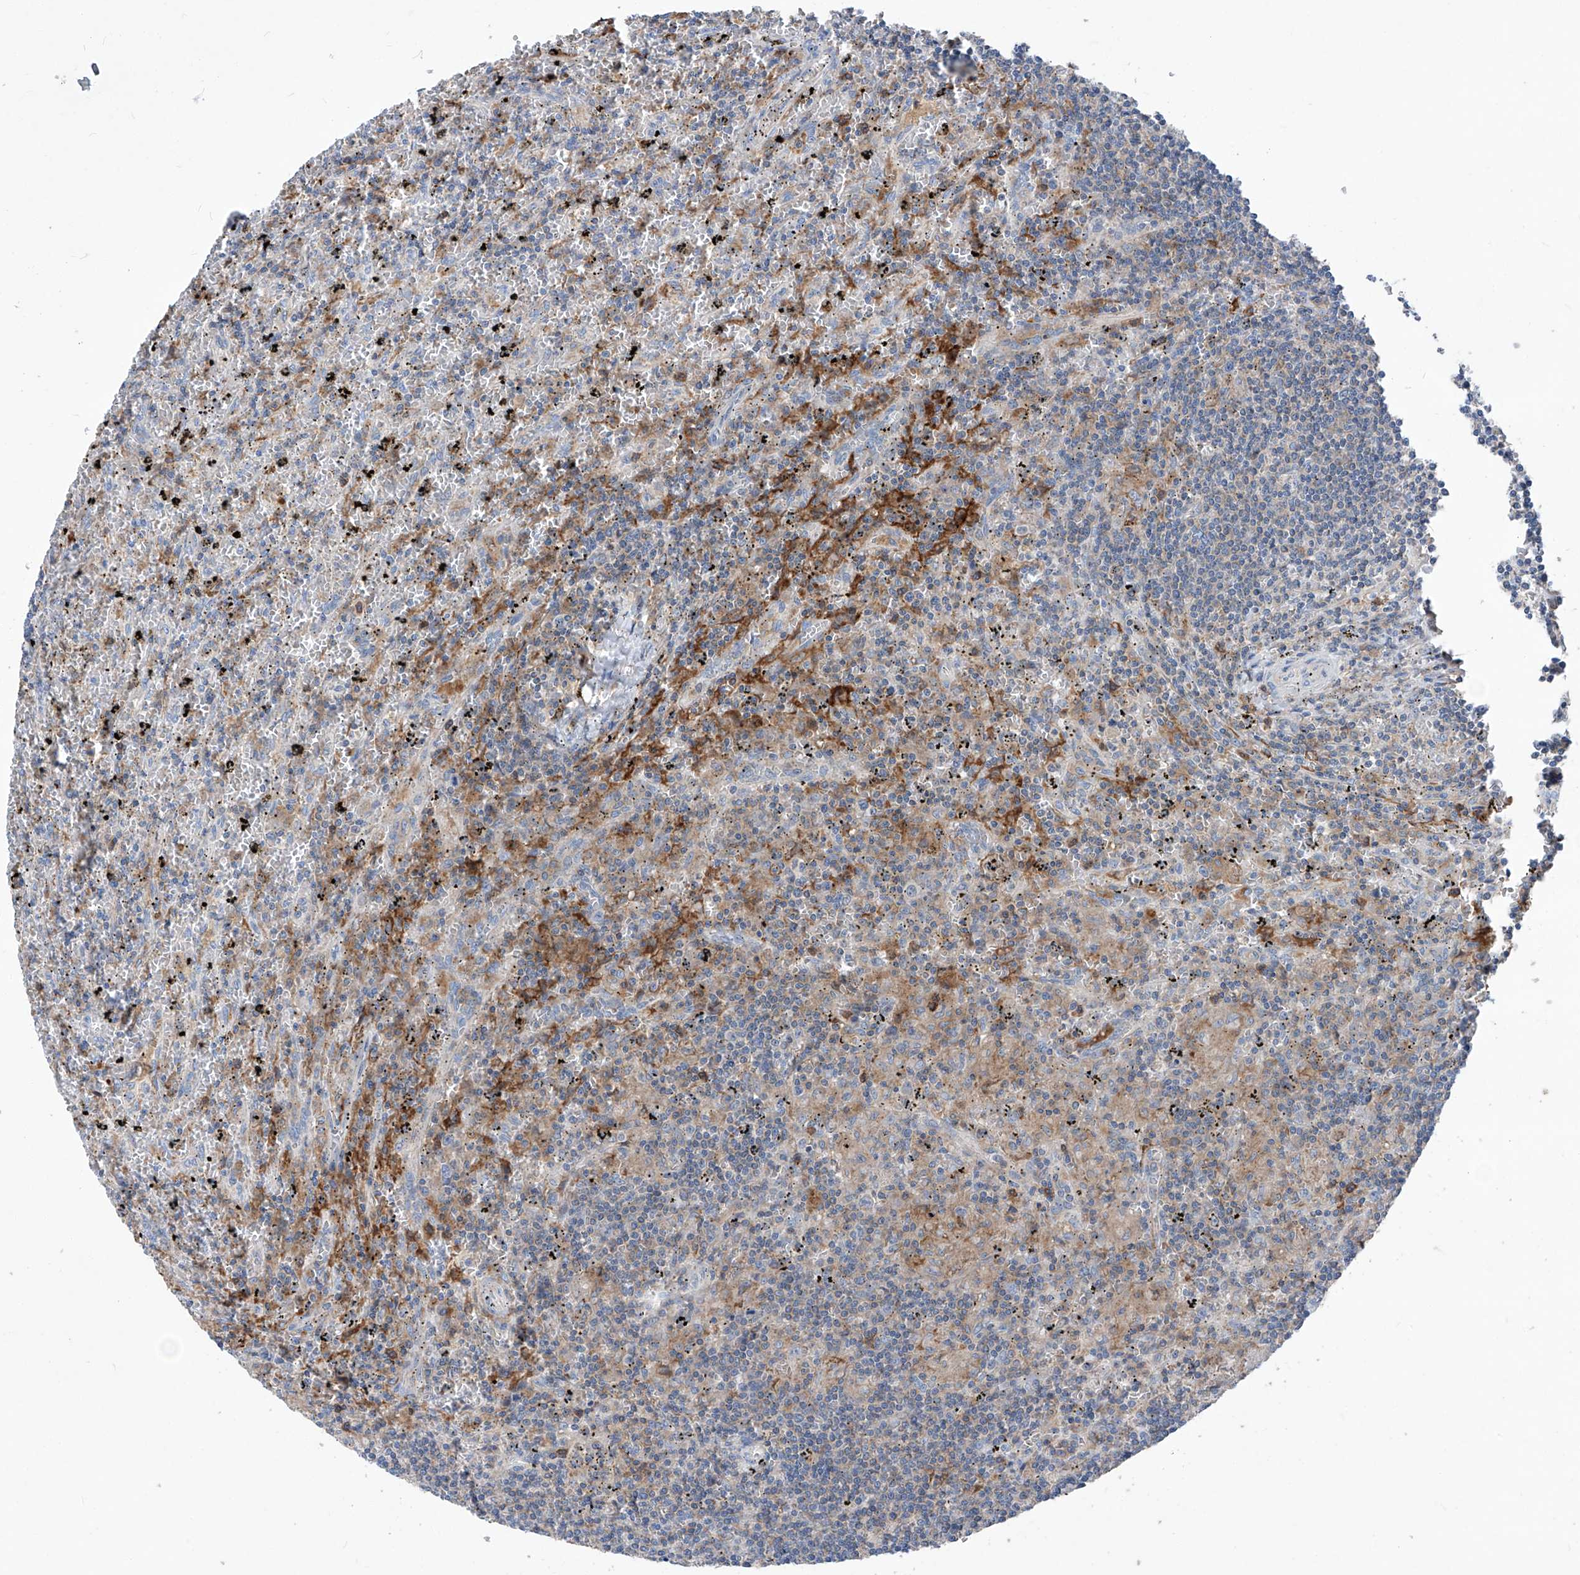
{"staining": {"intensity": "weak", "quantity": "<25%", "location": "cytoplasmic/membranous"}, "tissue": "lymphoma", "cell_type": "Tumor cells", "image_type": "cancer", "snomed": [{"axis": "morphology", "description": "Malignant lymphoma, non-Hodgkin's type, Low grade"}, {"axis": "topography", "description": "Spleen"}], "caption": "Tumor cells show no significant staining in lymphoma. (DAB immunohistochemistry visualized using brightfield microscopy, high magnification).", "gene": "EPHA8", "patient": {"sex": "male", "age": 76}}